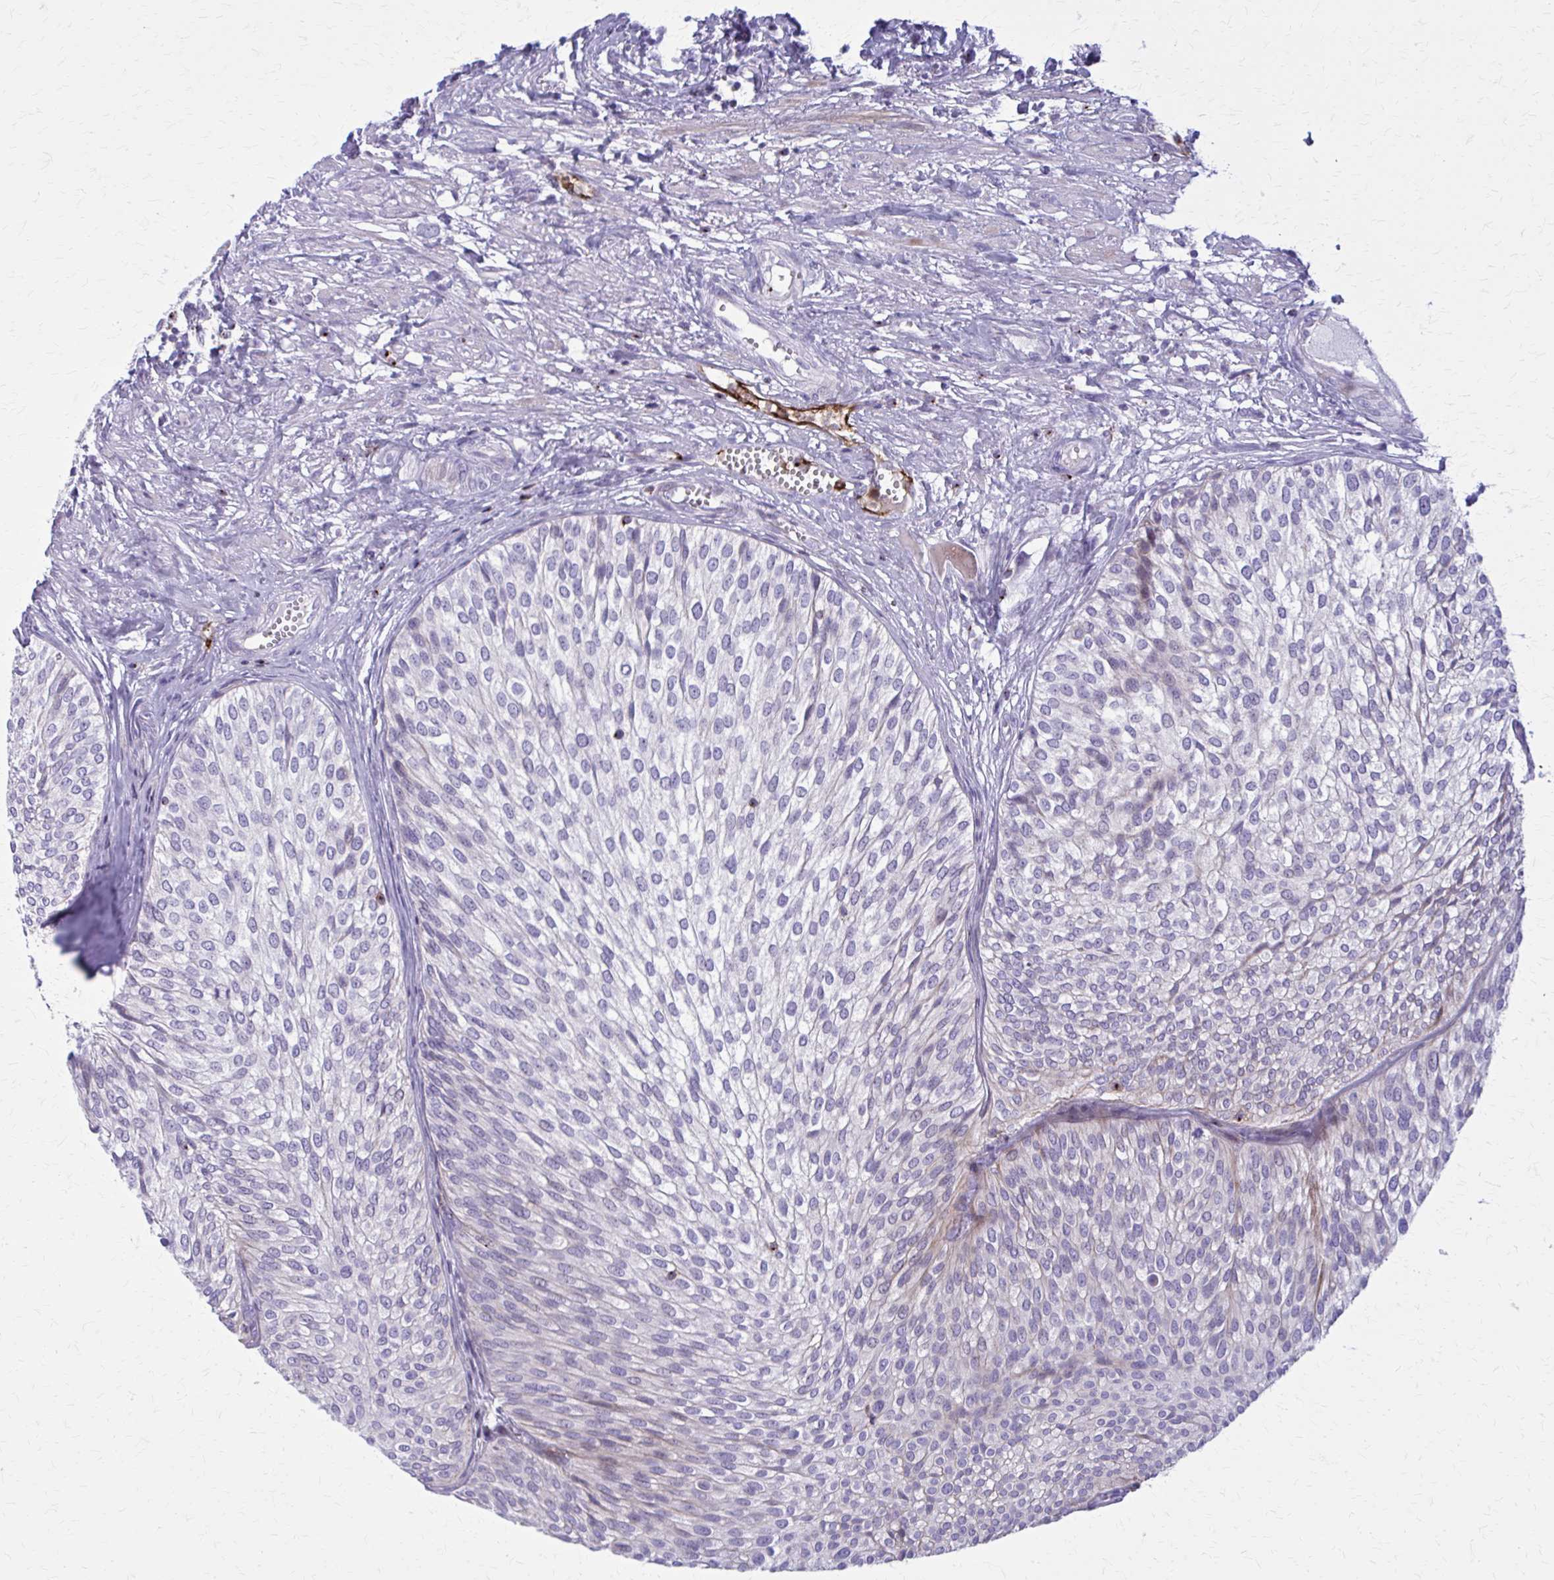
{"staining": {"intensity": "weak", "quantity": "<25%", "location": "cytoplasmic/membranous"}, "tissue": "urothelial cancer", "cell_type": "Tumor cells", "image_type": "cancer", "snomed": [{"axis": "morphology", "description": "Urothelial carcinoma, Low grade"}, {"axis": "topography", "description": "Urinary bladder"}], "caption": "Micrograph shows no significant protein positivity in tumor cells of urothelial cancer. (Stains: DAB (3,3'-diaminobenzidine) IHC with hematoxylin counter stain, Microscopy: brightfield microscopy at high magnification).", "gene": "PEDS1", "patient": {"sex": "male", "age": 91}}